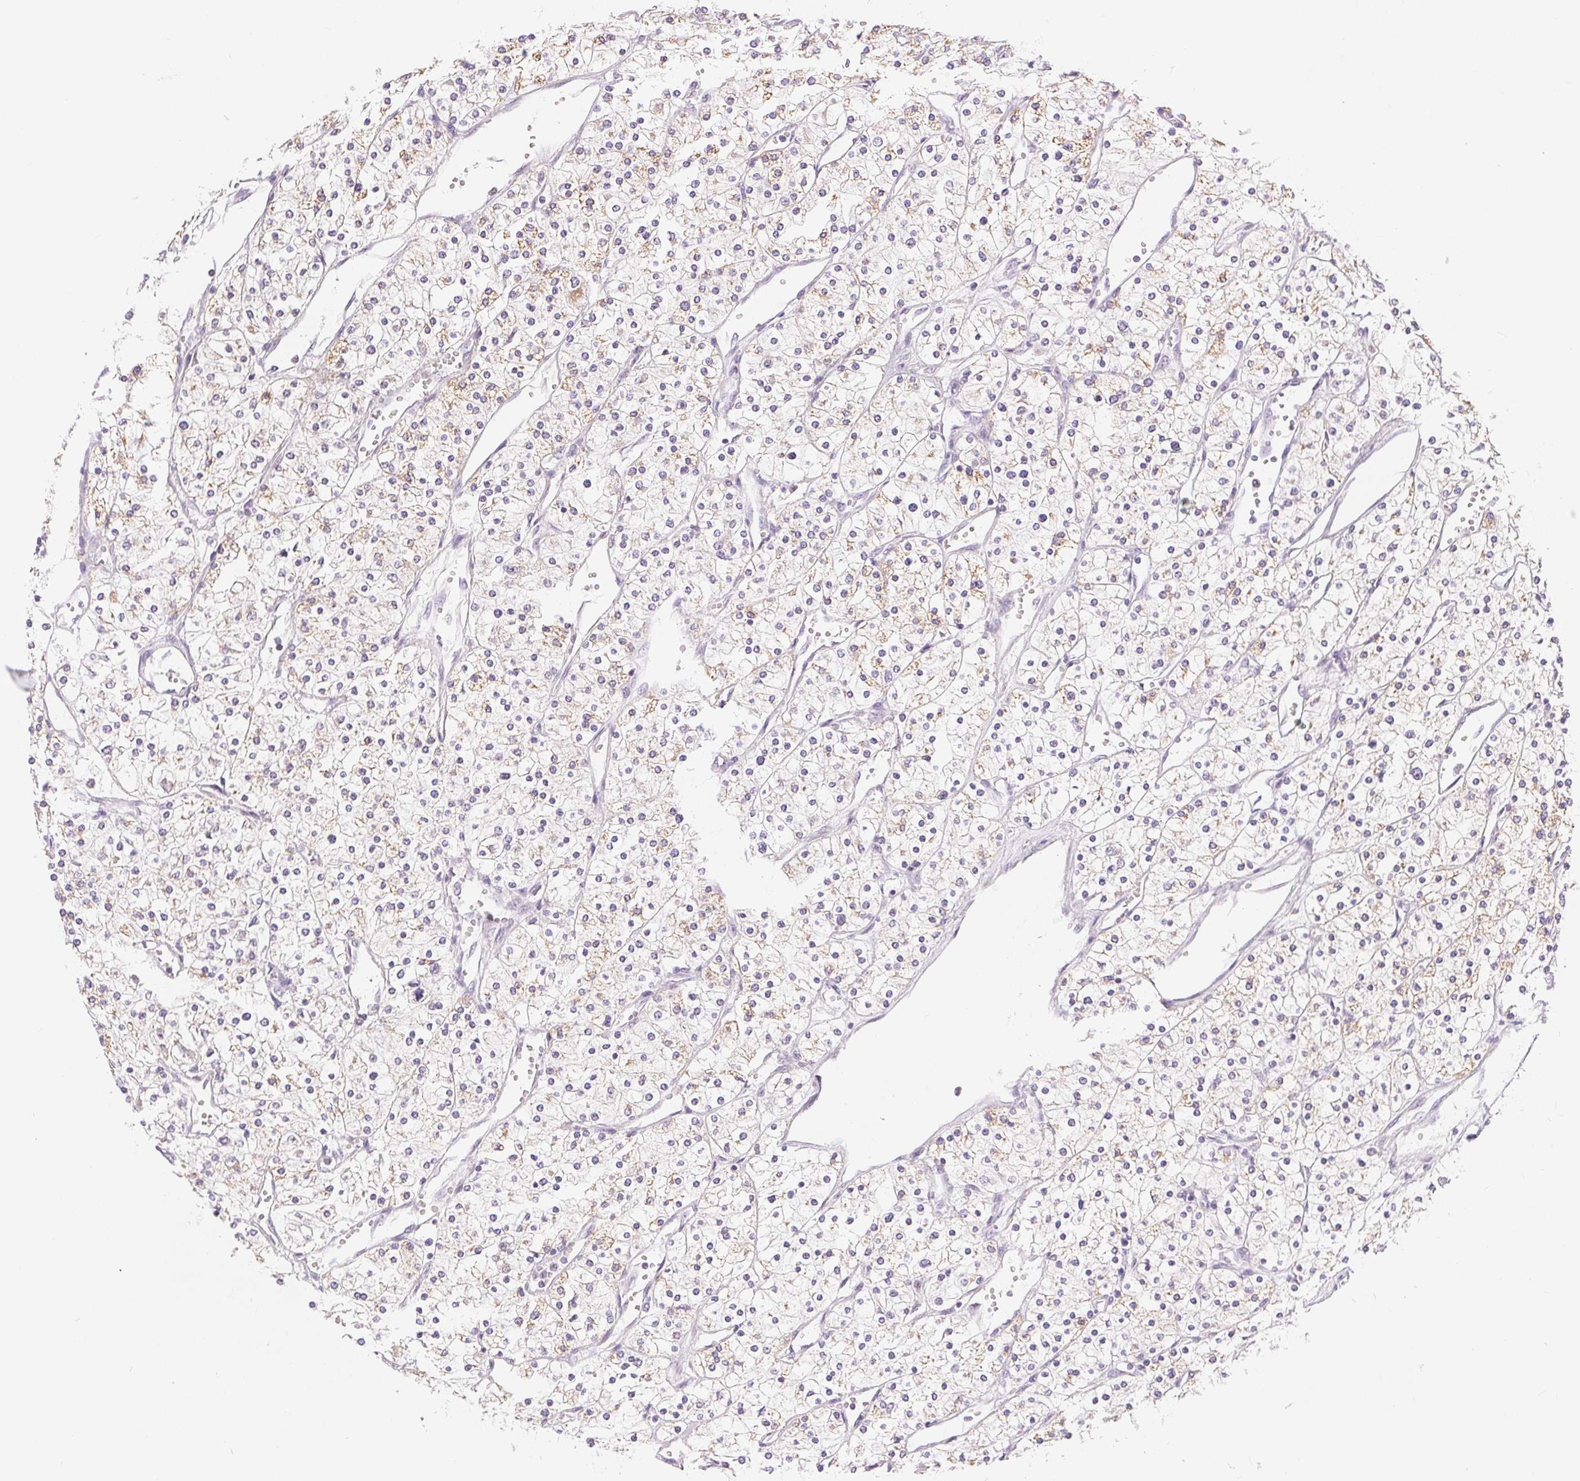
{"staining": {"intensity": "weak", "quantity": "25%-75%", "location": "cytoplasmic/membranous"}, "tissue": "renal cancer", "cell_type": "Tumor cells", "image_type": "cancer", "snomed": [{"axis": "morphology", "description": "Adenocarcinoma, NOS"}, {"axis": "topography", "description": "Kidney"}], "caption": "High-power microscopy captured an IHC image of renal adenocarcinoma, revealing weak cytoplasmic/membranous positivity in approximately 25%-75% of tumor cells.", "gene": "POU2F2", "patient": {"sex": "male", "age": 80}}